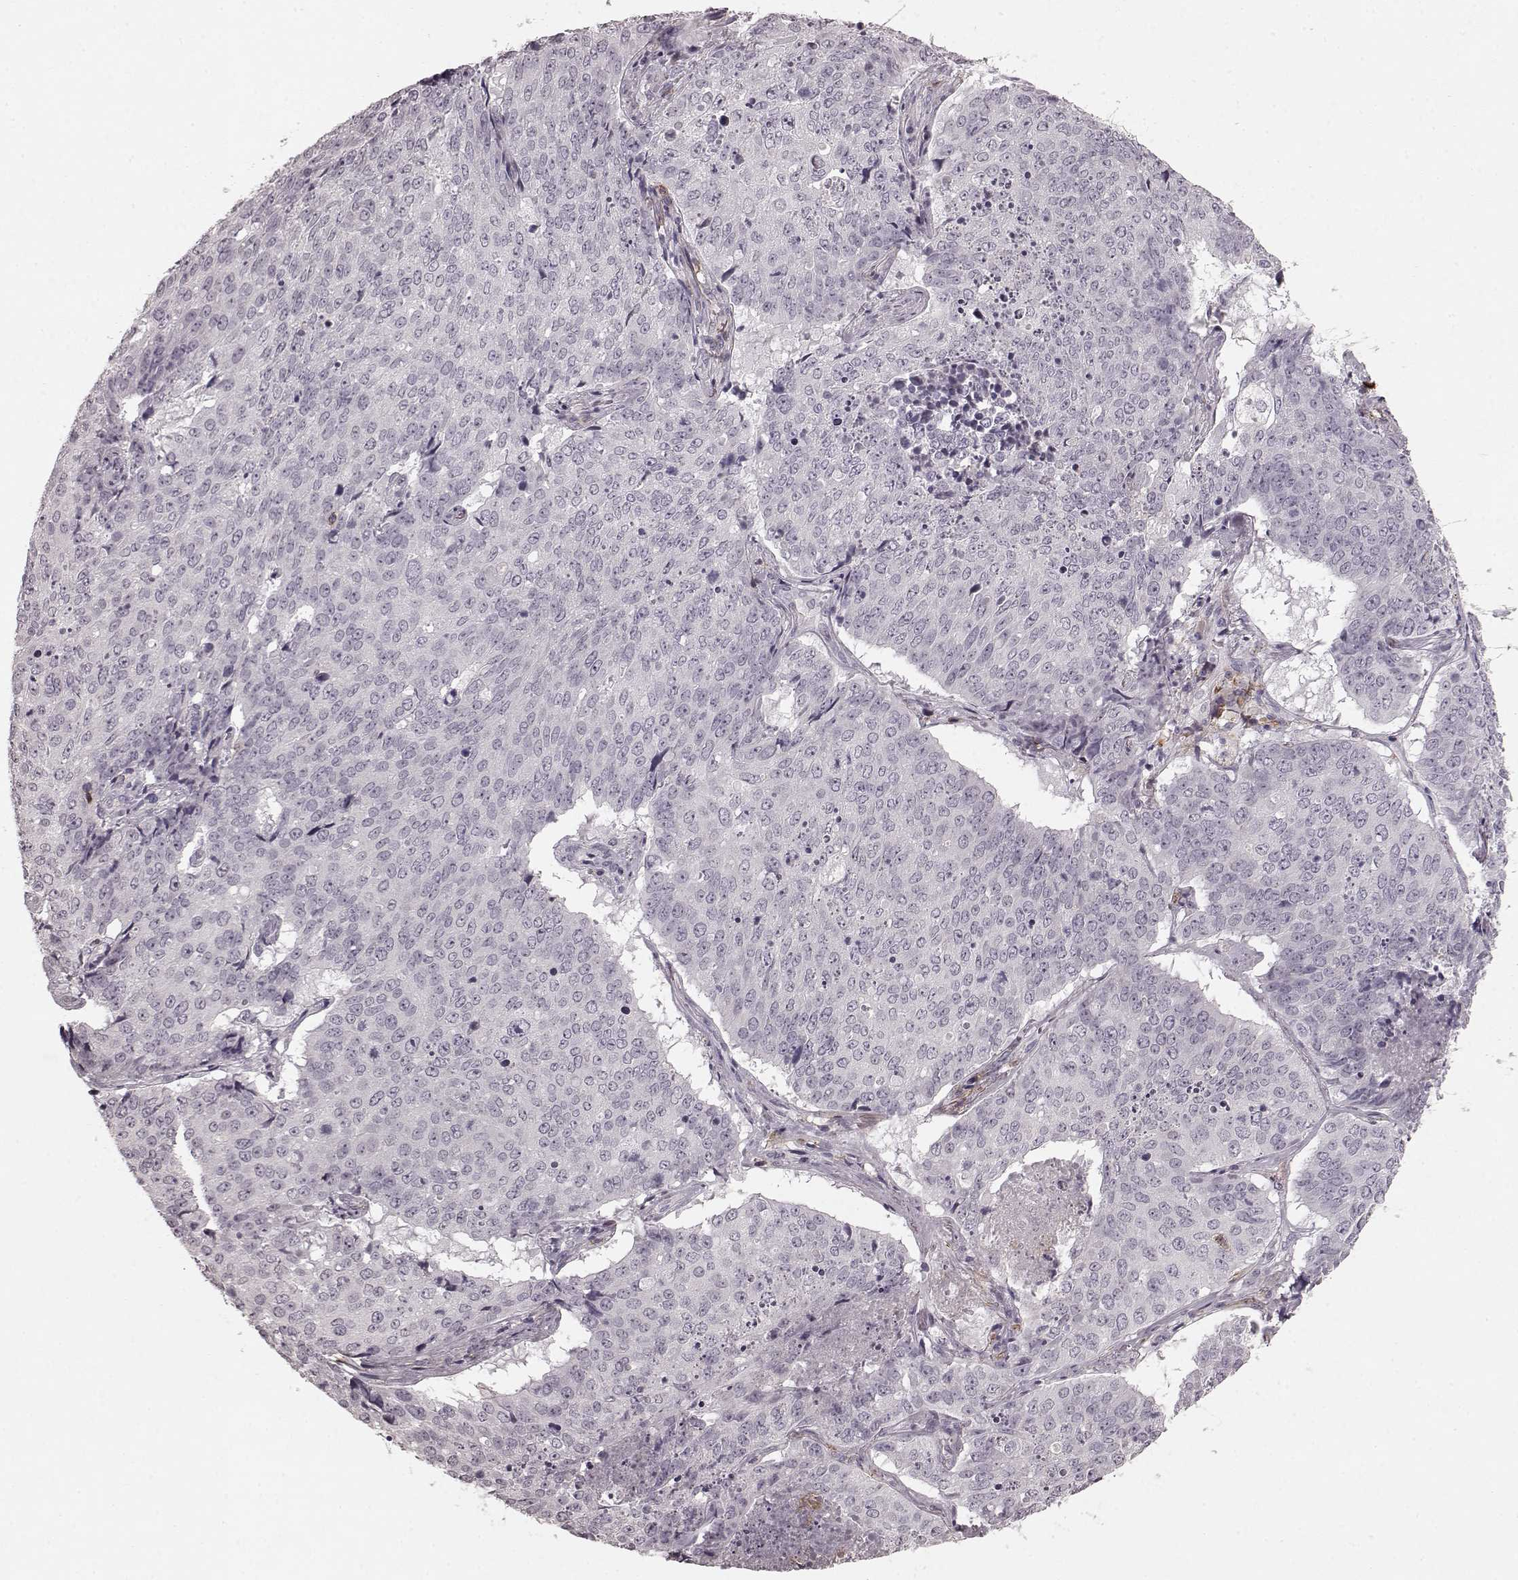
{"staining": {"intensity": "negative", "quantity": "none", "location": "none"}, "tissue": "lung cancer", "cell_type": "Tumor cells", "image_type": "cancer", "snomed": [{"axis": "morphology", "description": "Normal tissue, NOS"}, {"axis": "morphology", "description": "Squamous cell carcinoma, NOS"}, {"axis": "topography", "description": "Bronchus"}, {"axis": "topography", "description": "Lung"}], "caption": "Immunohistochemical staining of human lung cancer (squamous cell carcinoma) demonstrates no significant positivity in tumor cells.", "gene": "CD28", "patient": {"sex": "male", "age": 64}}